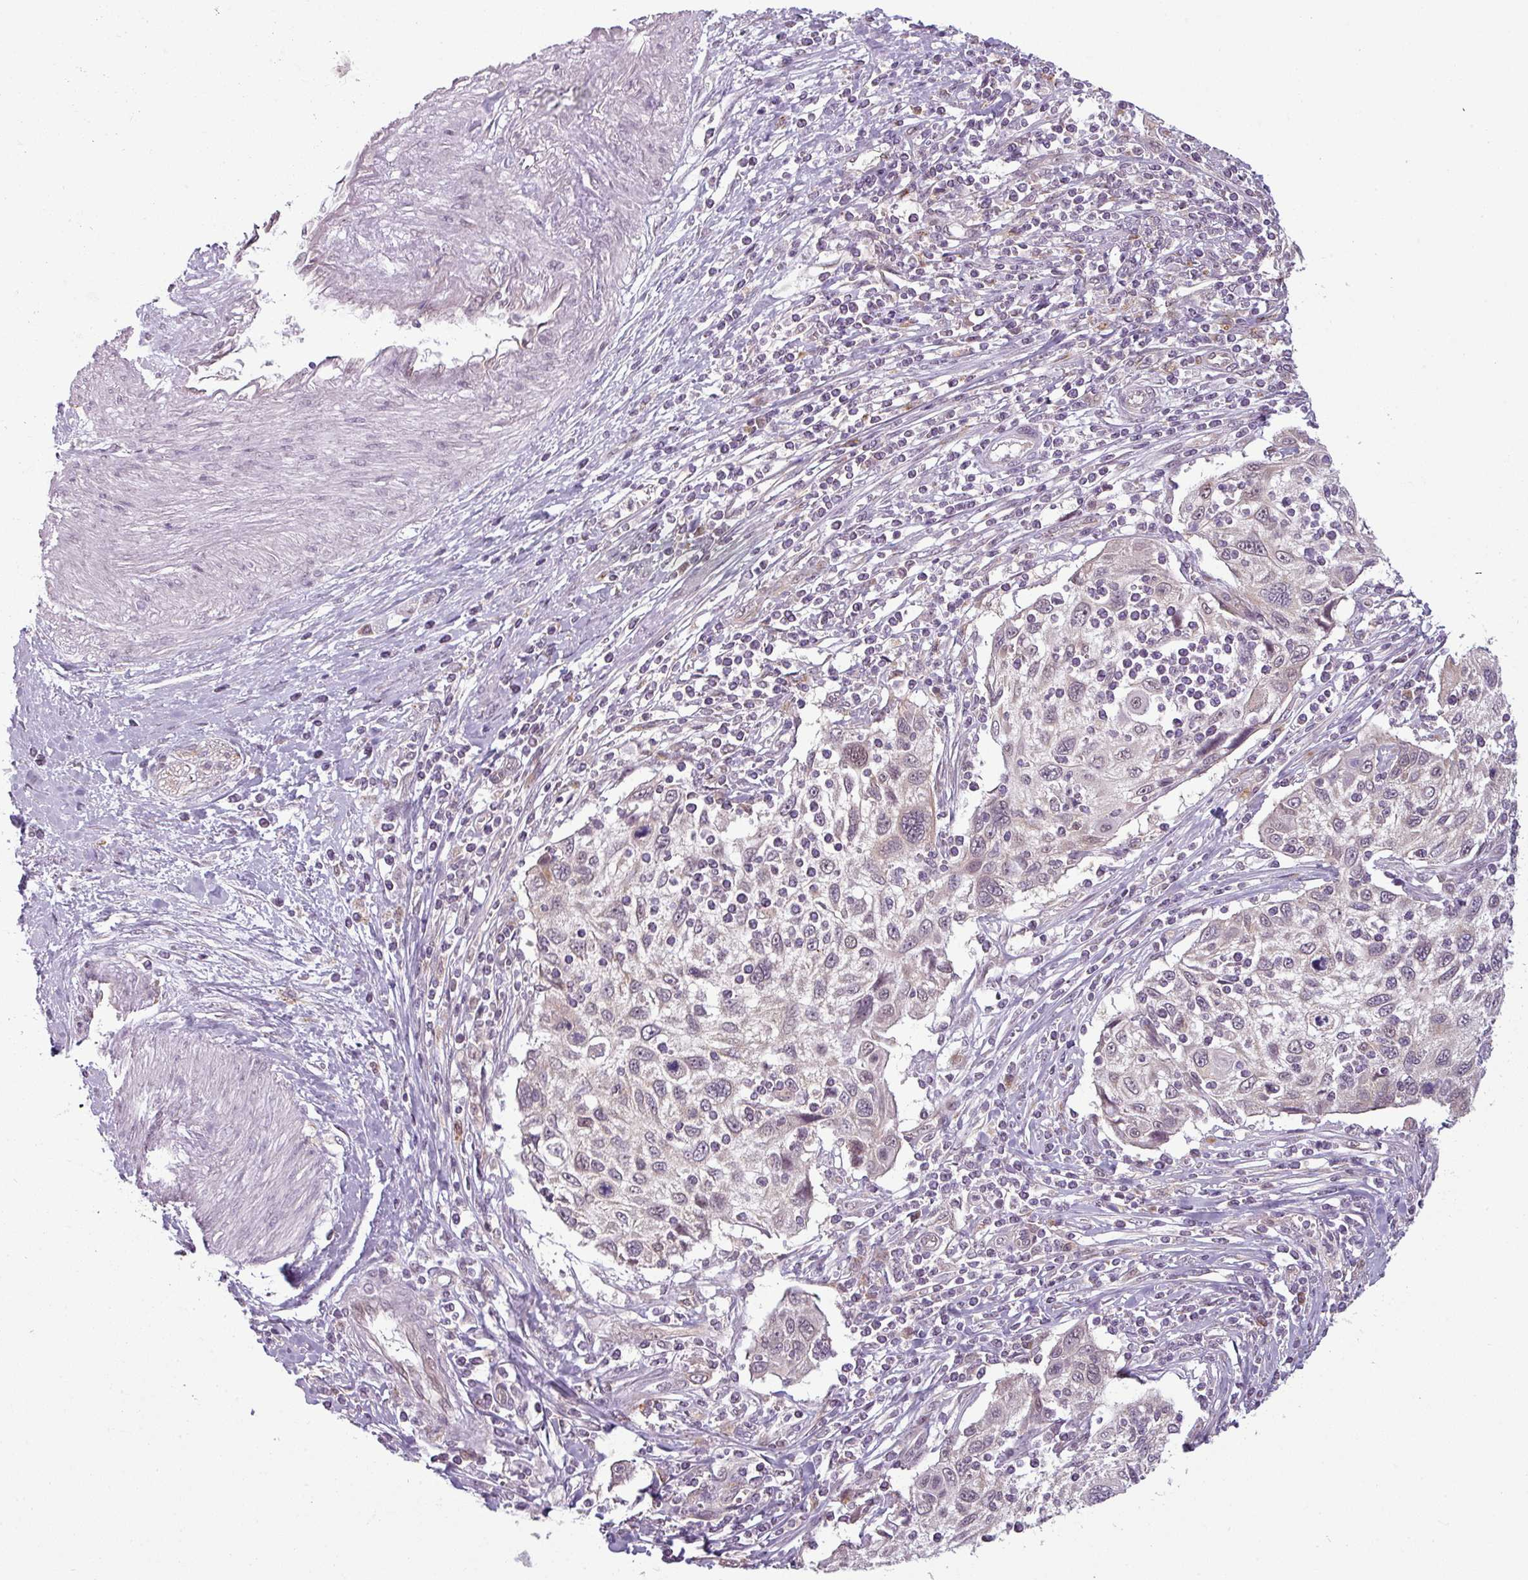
{"staining": {"intensity": "weak", "quantity": "25%-75%", "location": "nuclear"}, "tissue": "cervical cancer", "cell_type": "Tumor cells", "image_type": "cancer", "snomed": [{"axis": "morphology", "description": "Squamous cell carcinoma, NOS"}, {"axis": "topography", "description": "Cervix"}], "caption": "The immunohistochemical stain labels weak nuclear staining in tumor cells of cervical cancer (squamous cell carcinoma) tissue.", "gene": "CCDC144A", "patient": {"sex": "female", "age": 70}}